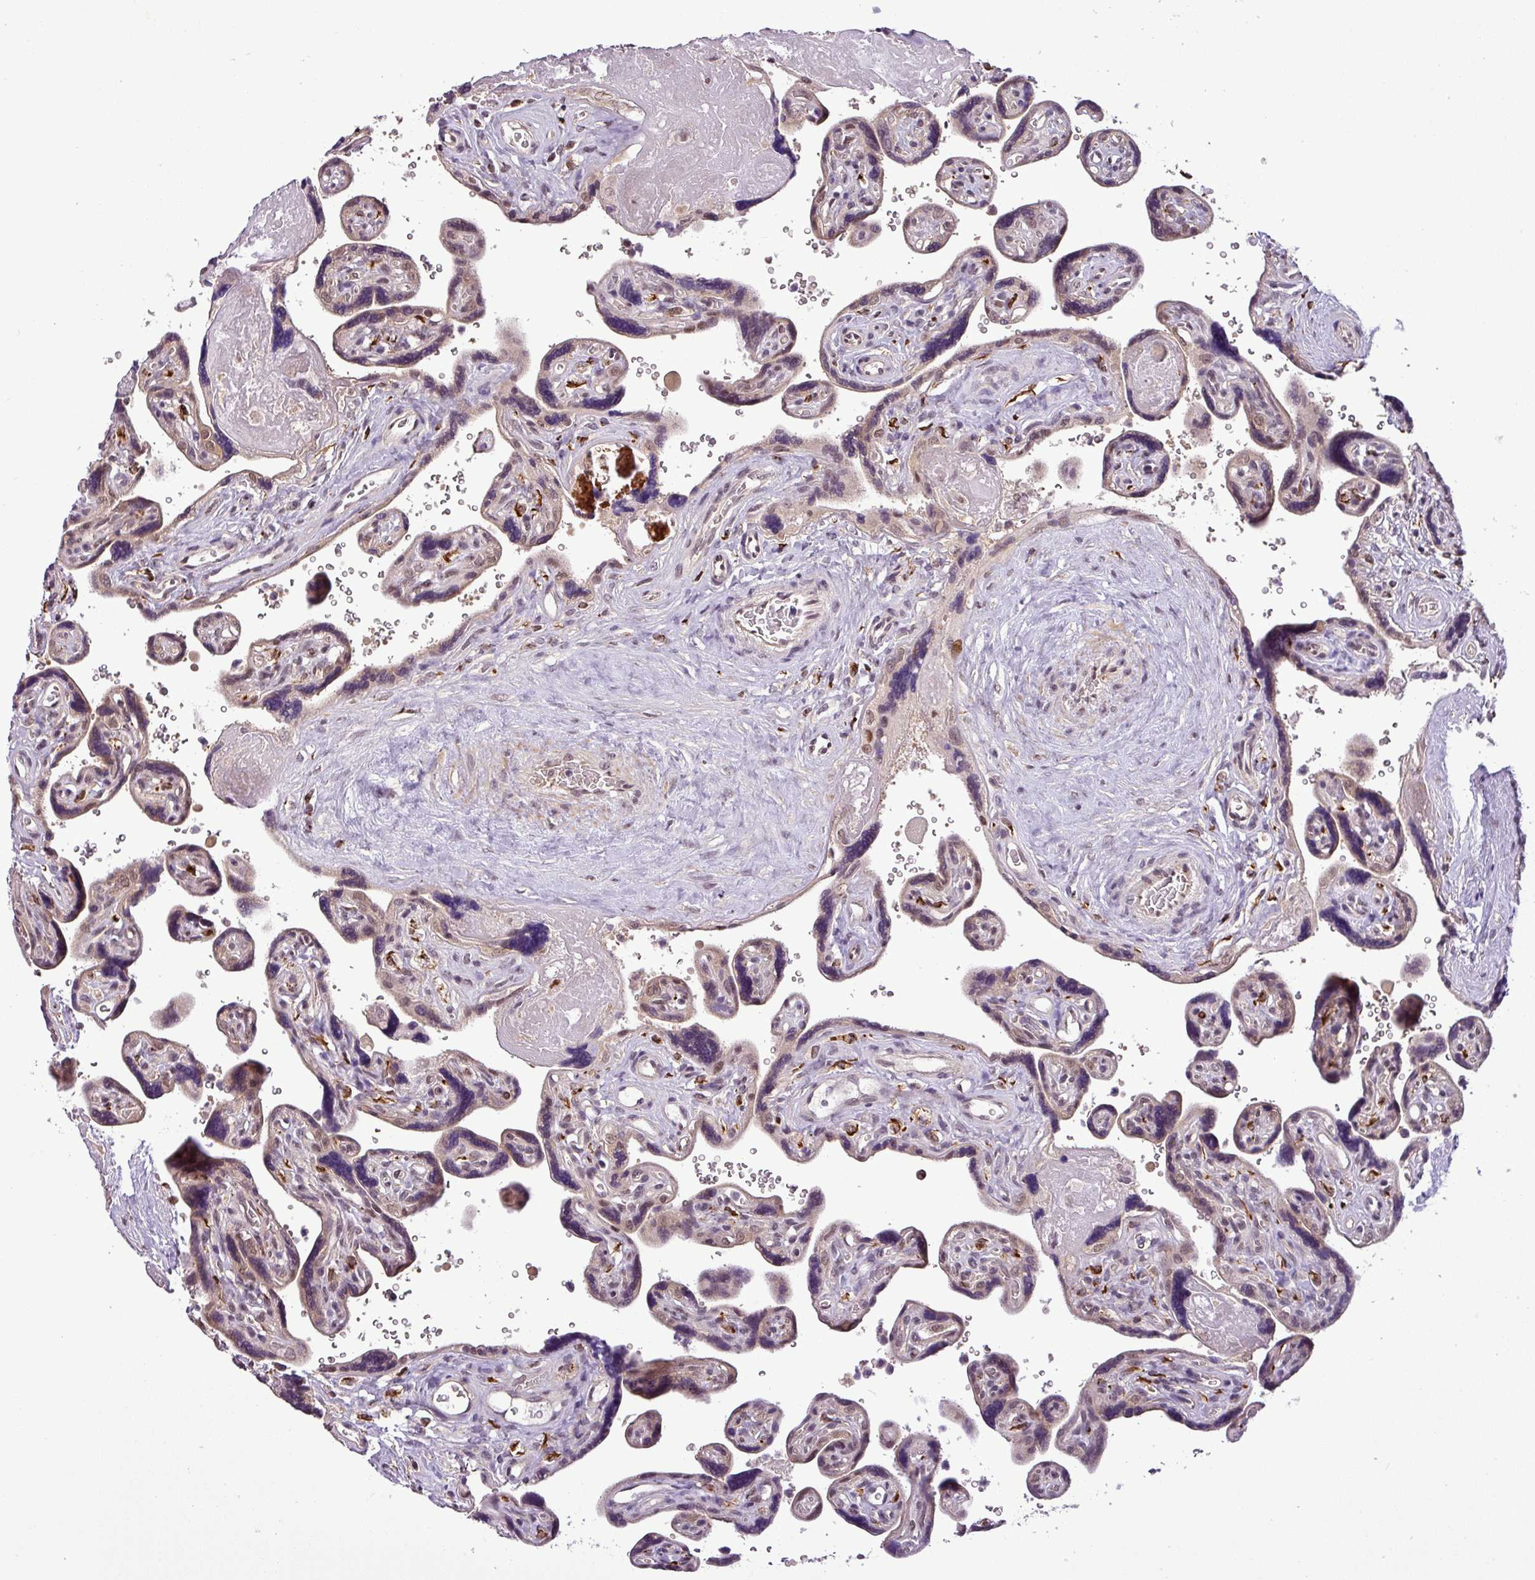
{"staining": {"intensity": "moderate", "quantity": "25%-75%", "location": "cytoplasmic/membranous,nuclear"}, "tissue": "placenta", "cell_type": "Trophoblastic cells", "image_type": "normal", "snomed": [{"axis": "morphology", "description": "Normal tissue, NOS"}, {"axis": "topography", "description": "Placenta"}], "caption": "Placenta stained with immunohistochemistry (IHC) shows moderate cytoplasmic/membranous,nuclear staining in about 25%-75% of trophoblastic cells. (Brightfield microscopy of DAB IHC at high magnification).", "gene": "MFHAS1", "patient": {"sex": "female", "age": 39}}